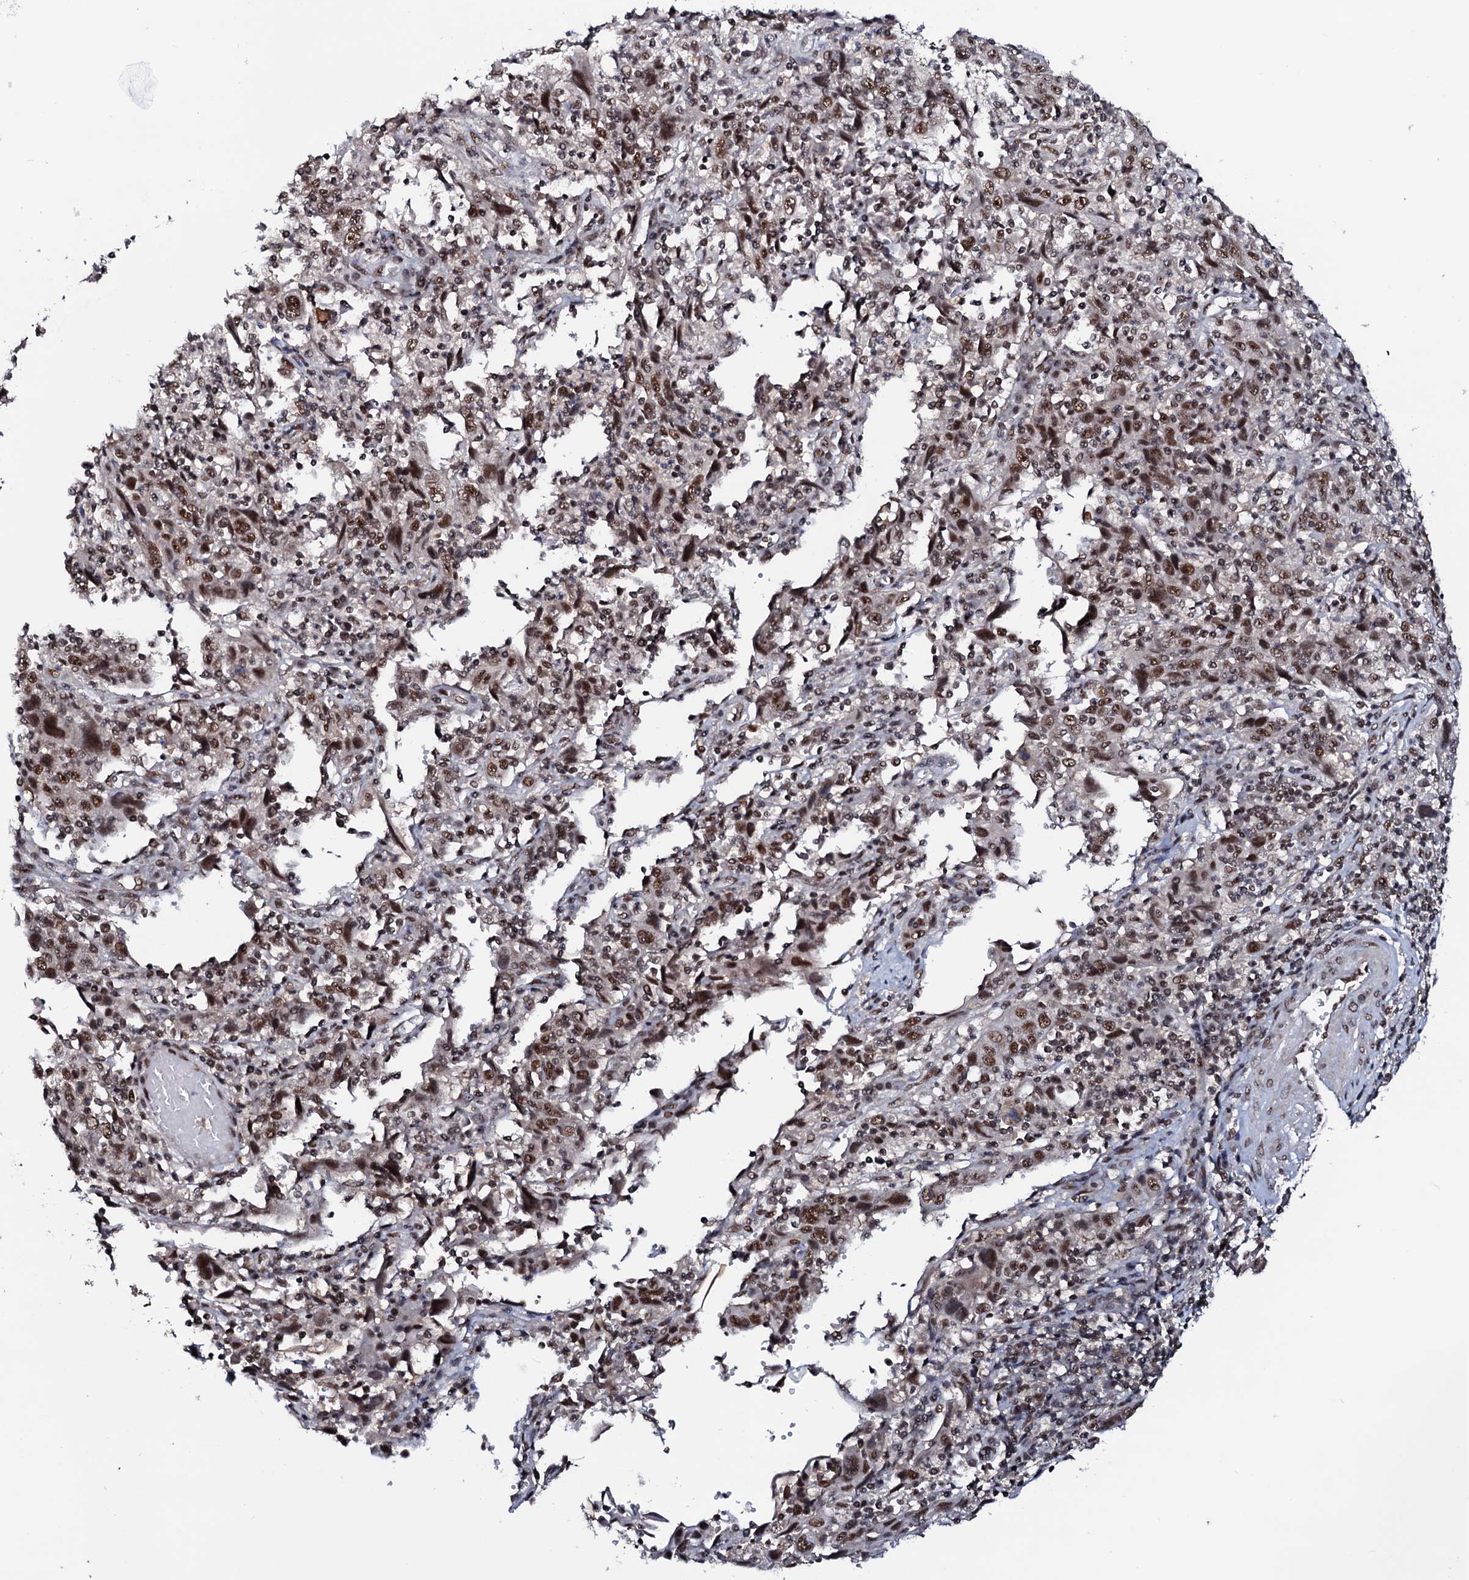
{"staining": {"intensity": "moderate", "quantity": ">75%", "location": "nuclear"}, "tissue": "cervical cancer", "cell_type": "Tumor cells", "image_type": "cancer", "snomed": [{"axis": "morphology", "description": "Squamous cell carcinoma, NOS"}, {"axis": "topography", "description": "Cervix"}], "caption": "A histopathology image showing moderate nuclear staining in about >75% of tumor cells in cervical cancer, as visualized by brown immunohistochemical staining.", "gene": "PRPF18", "patient": {"sex": "female", "age": 46}}